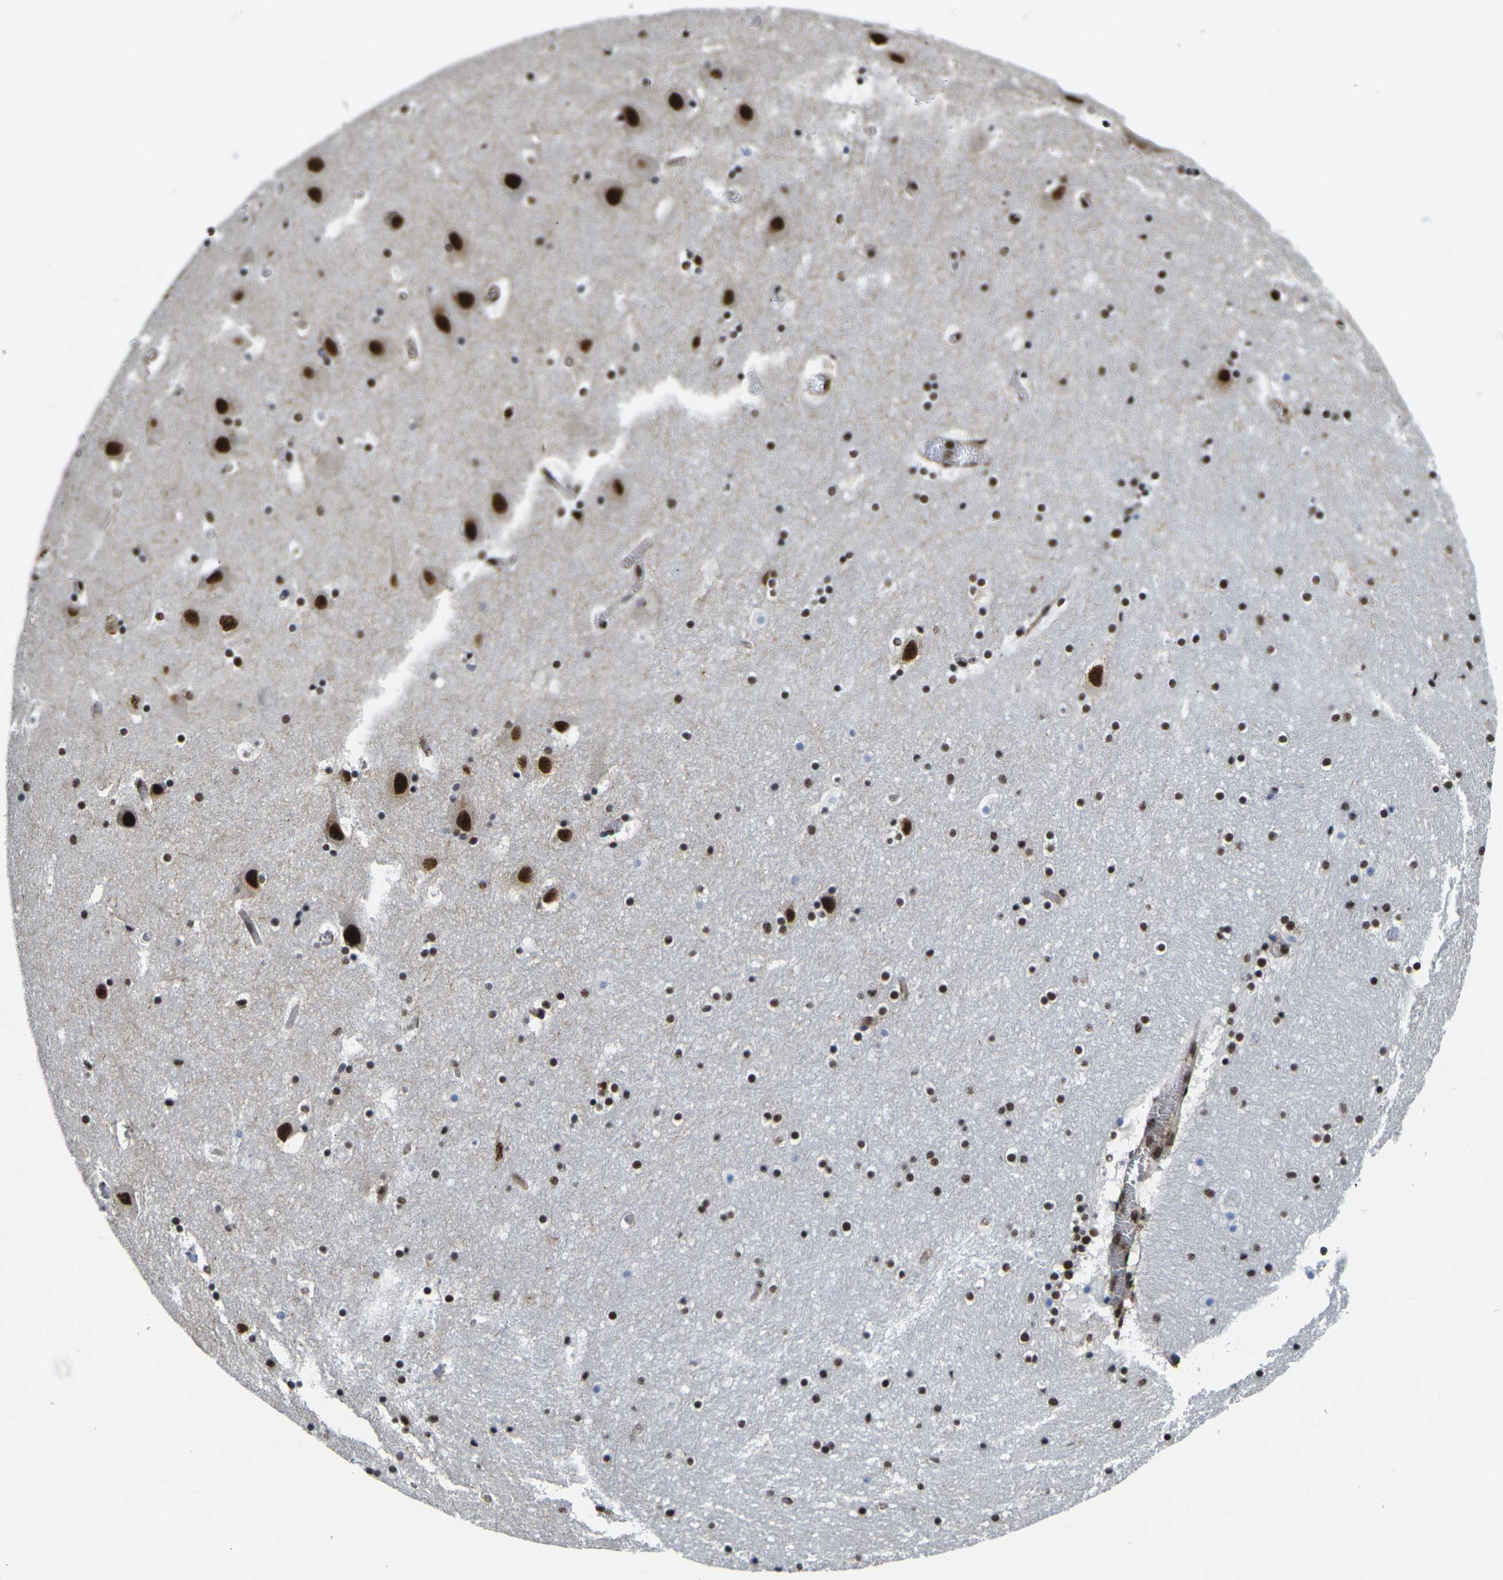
{"staining": {"intensity": "strong", "quantity": ">75%", "location": "nuclear"}, "tissue": "hippocampus", "cell_type": "Glial cells", "image_type": "normal", "snomed": [{"axis": "morphology", "description": "Normal tissue, NOS"}, {"axis": "topography", "description": "Hippocampus"}], "caption": "A brown stain shows strong nuclear expression of a protein in glial cells of benign hippocampus.", "gene": "SMARCC1", "patient": {"sex": "male", "age": 45}}